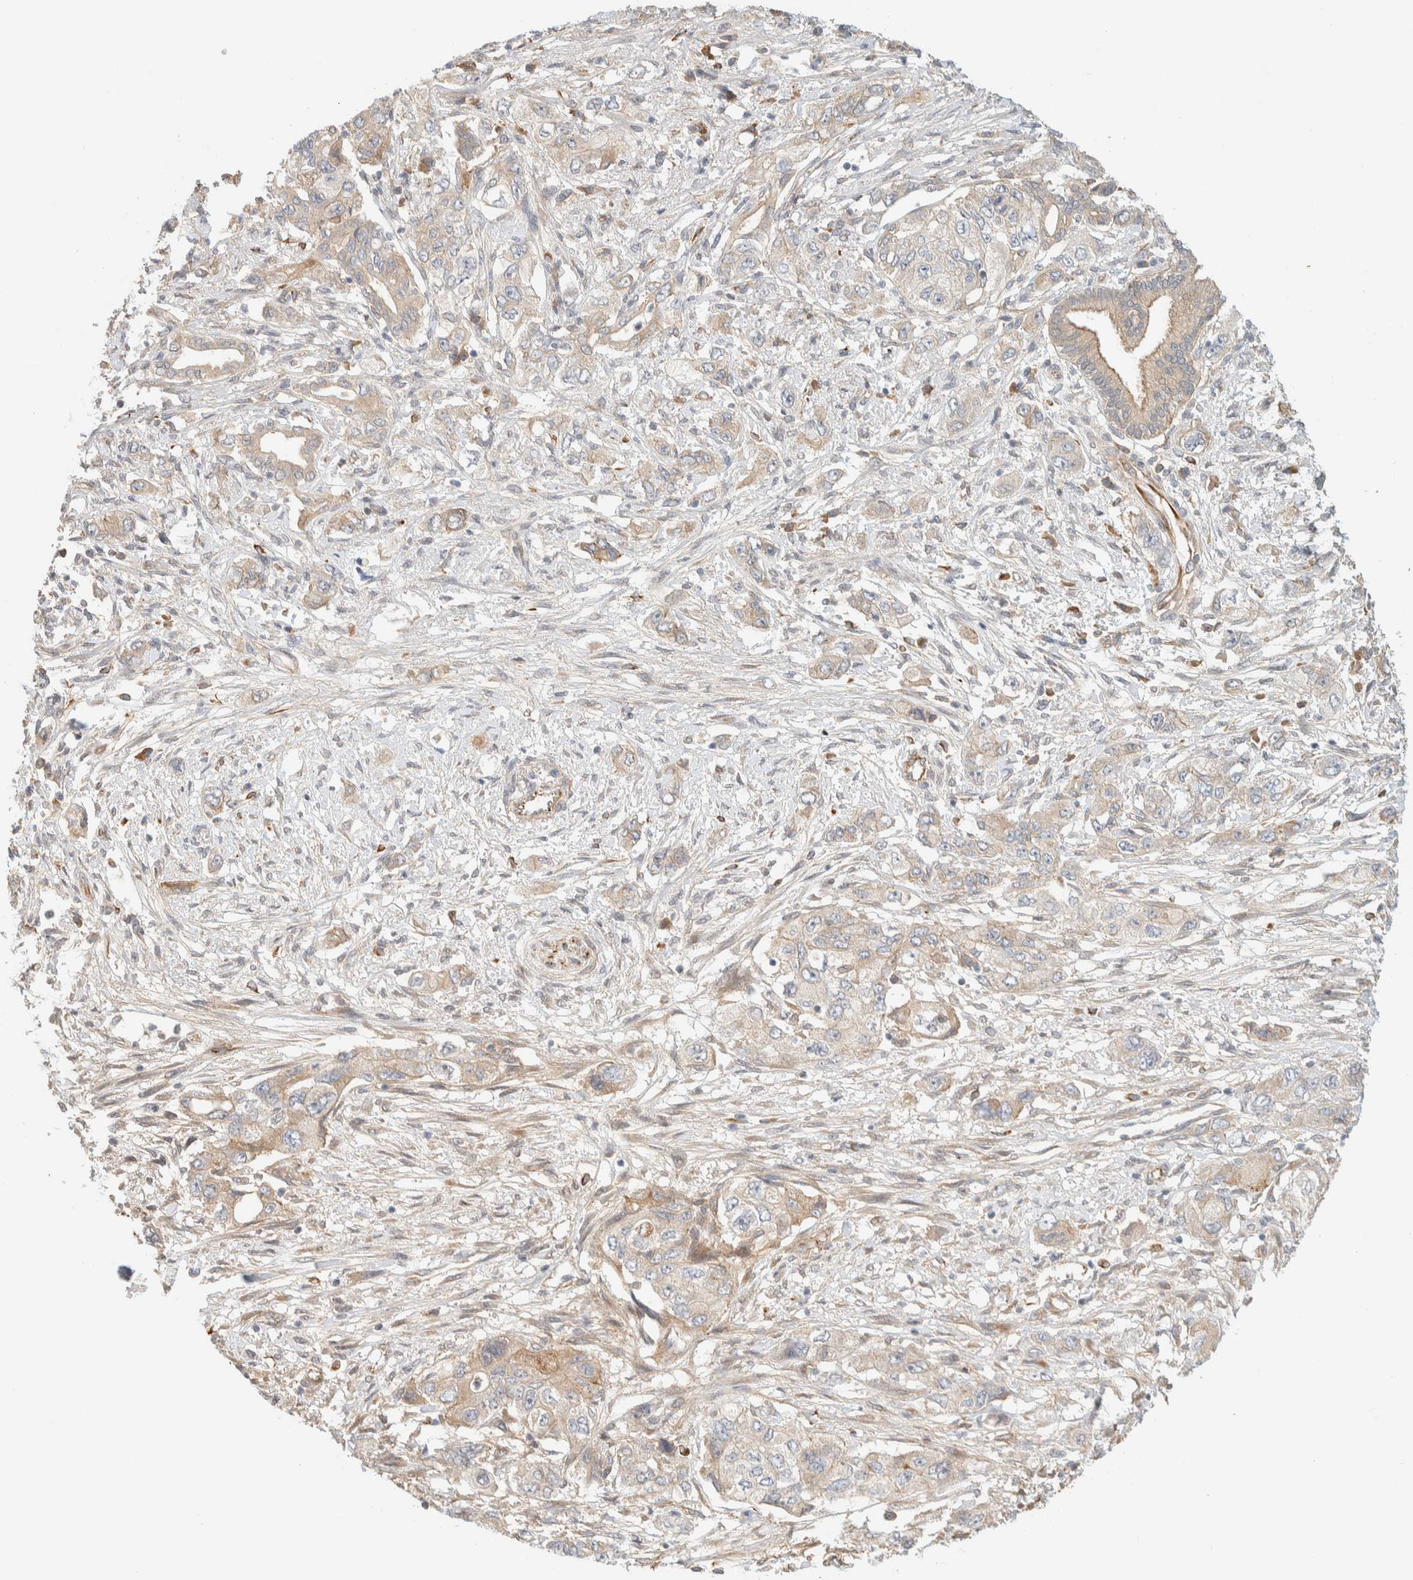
{"staining": {"intensity": "weak", "quantity": ">75%", "location": "cytoplasmic/membranous"}, "tissue": "pancreatic cancer", "cell_type": "Tumor cells", "image_type": "cancer", "snomed": [{"axis": "morphology", "description": "Adenocarcinoma, NOS"}, {"axis": "topography", "description": "Pancreas"}], "caption": "Immunohistochemistry (IHC) of pancreatic cancer reveals low levels of weak cytoplasmic/membranous expression in about >75% of tumor cells. The protein is stained brown, and the nuclei are stained in blue (DAB IHC with brightfield microscopy, high magnification).", "gene": "FAT1", "patient": {"sex": "female", "age": 73}}